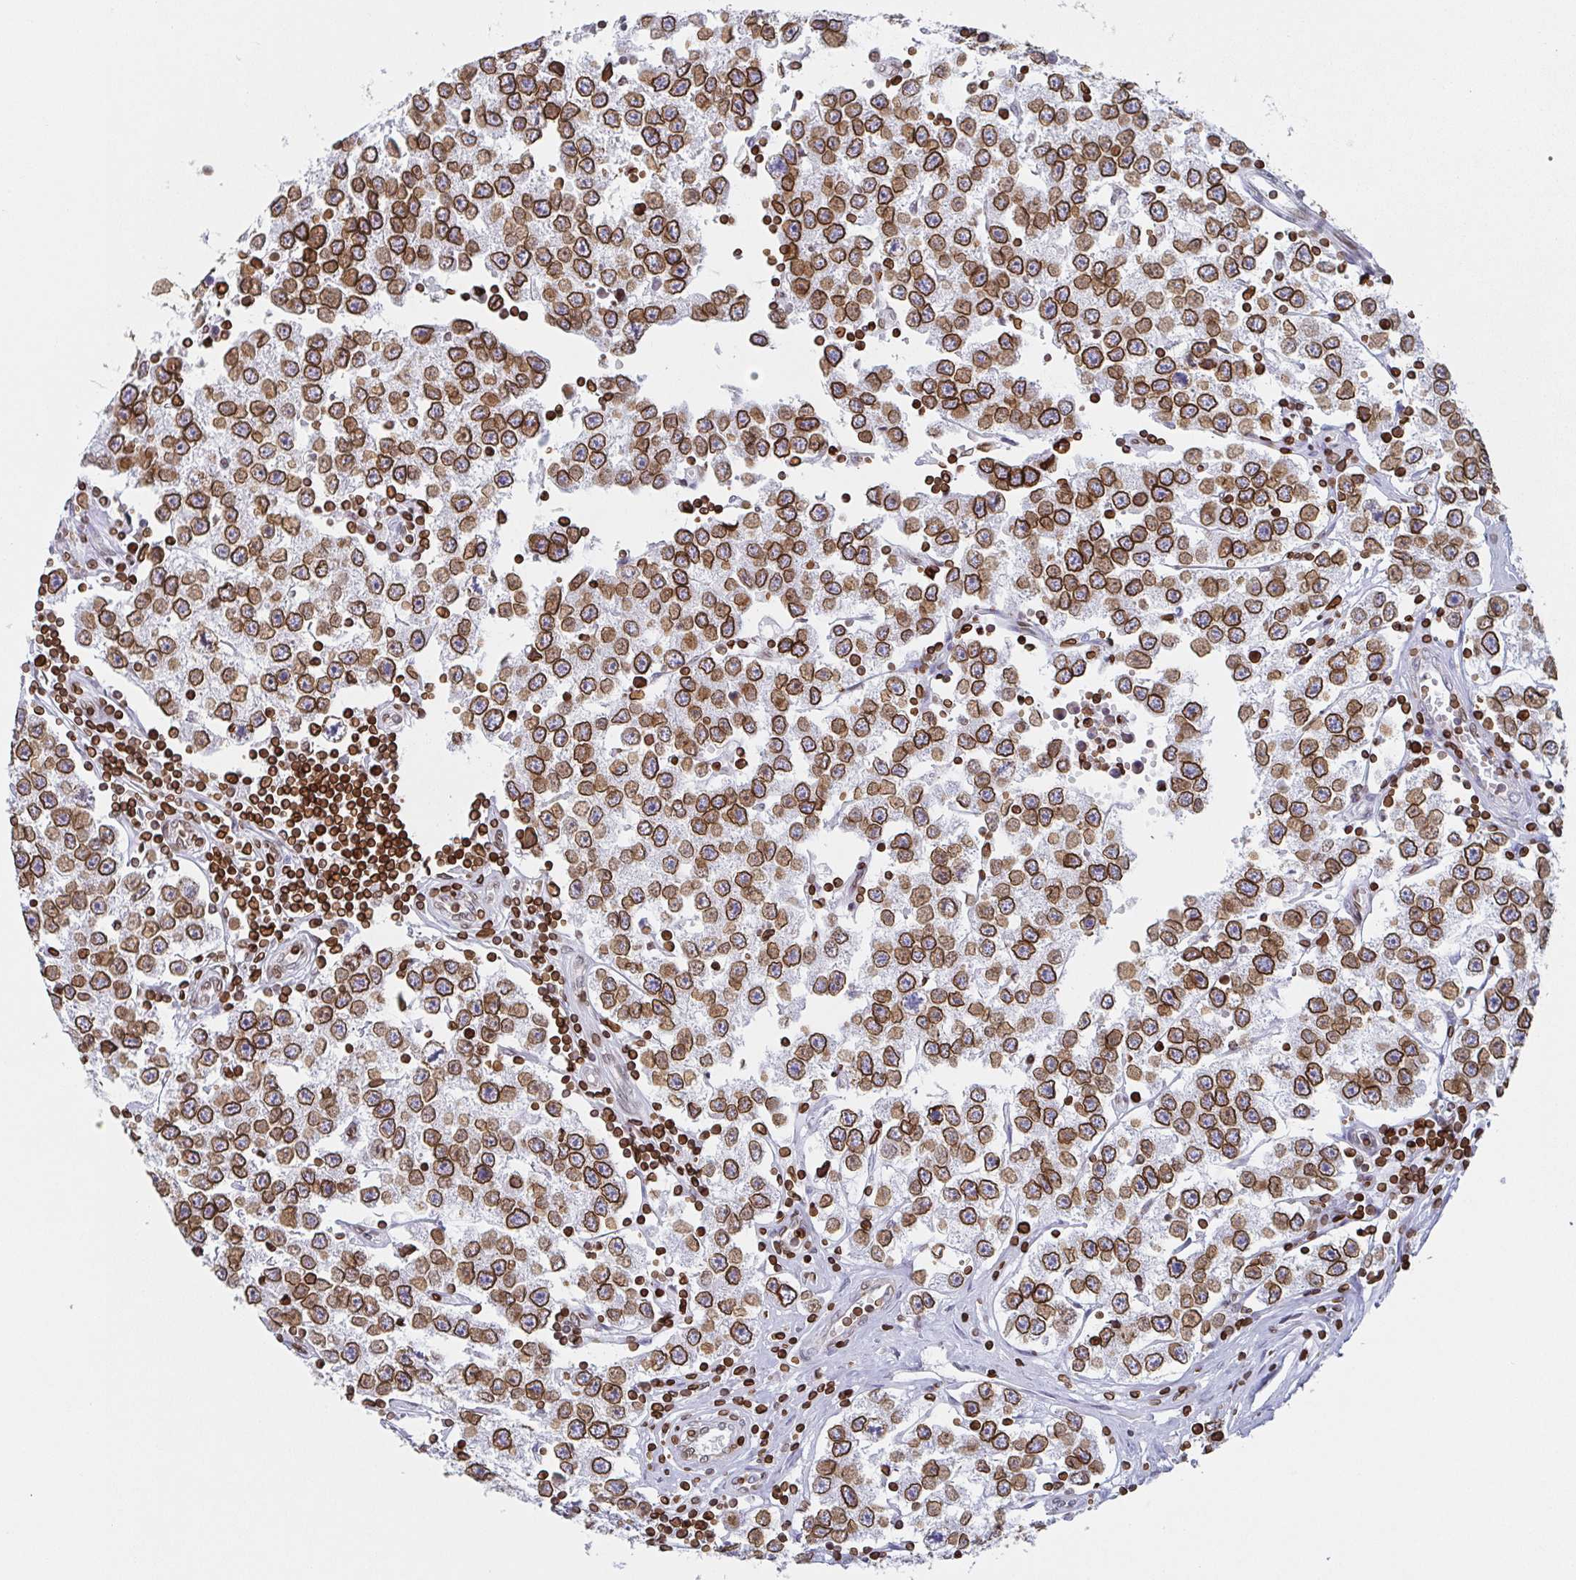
{"staining": {"intensity": "strong", "quantity": ">75%", "location": "cytoplasmic/membranous,nuclear"}, "tissue": "testis cancer", "cell_type": "Tumor cells", "image_type": "cancer", "snomed": [{"axis": "morphology", "description": "Seminoma, NOS"}, {"axis": "topography", "description": "Testis"}], "caption": "Protein expression analysis of testis cancer (seminoma) exhibits strong cytoplasmic/membranous and nuclear expression in approximately >75% of tumor cells. (brown staining indicates protein expression, while blue staining denotes nuclei).", "gene": "BTBD7", "patient": {"sex": "male", "age": 34}}